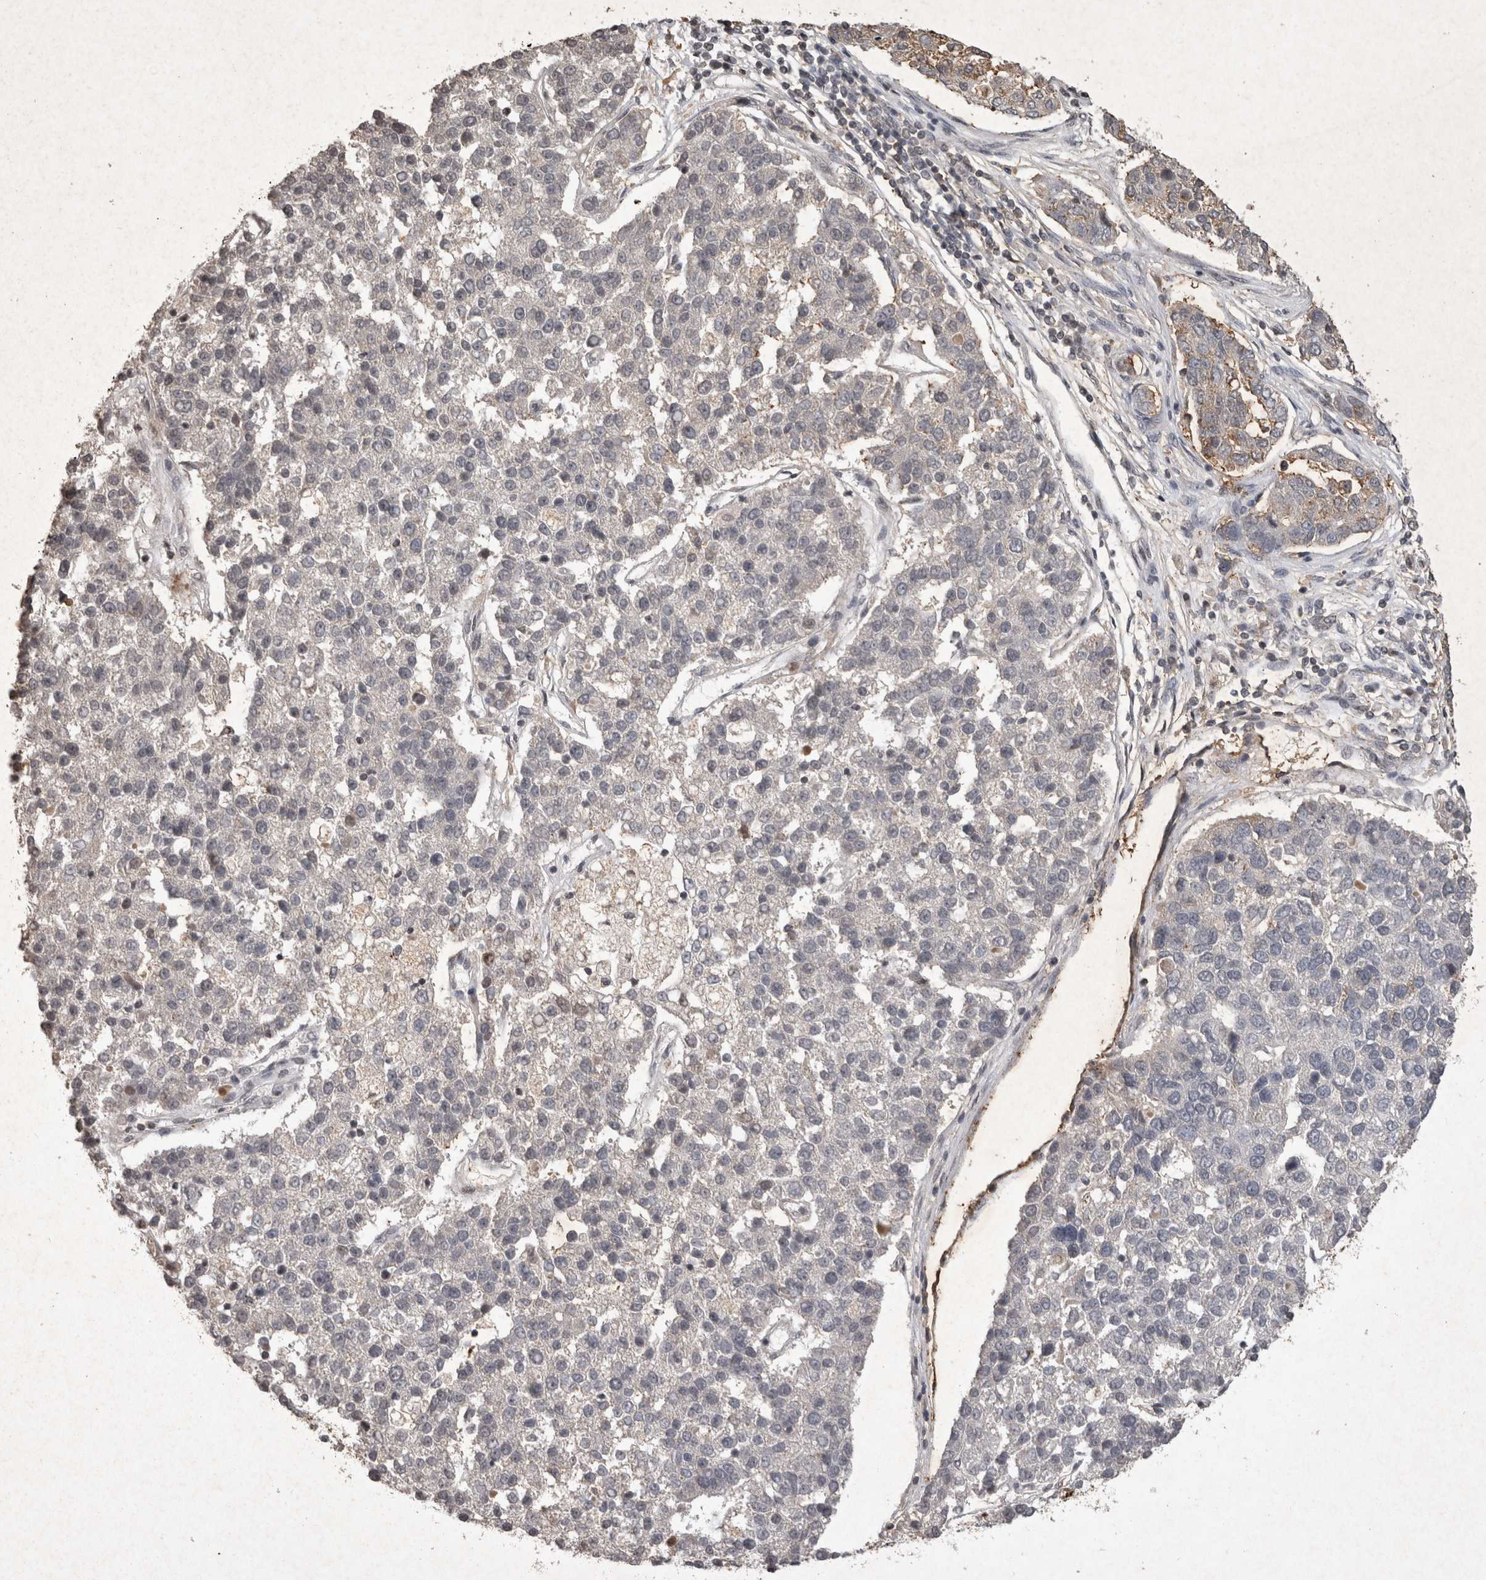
{"staining": {"intensity": "moderate", "quantity": "<25%", "location": "cytoplasmic/membranous"}, "tissue": "pancreatic cancer", "cell_type": "Tumor cells", "image_type": "cancer", "snomed": [{"axis": "morphology", "description": "Adenocarcinoma, NOS"}, {"axis": "topography", "description": "Pancreas"}], "caption": "IHC staining of pancreatic cancer, which demonstrates low levels of moderate cytoplasmic/membranous expression in about <25% of tumor cells indicating moderate cytoplasmic/membranous protein staining. The staining was performed using DAB (brown) for protein detection and nuclei were counterstained in hematoxylin (blue).", "gene": "HRK", "patient": {"sex": "female", "age": 61}}